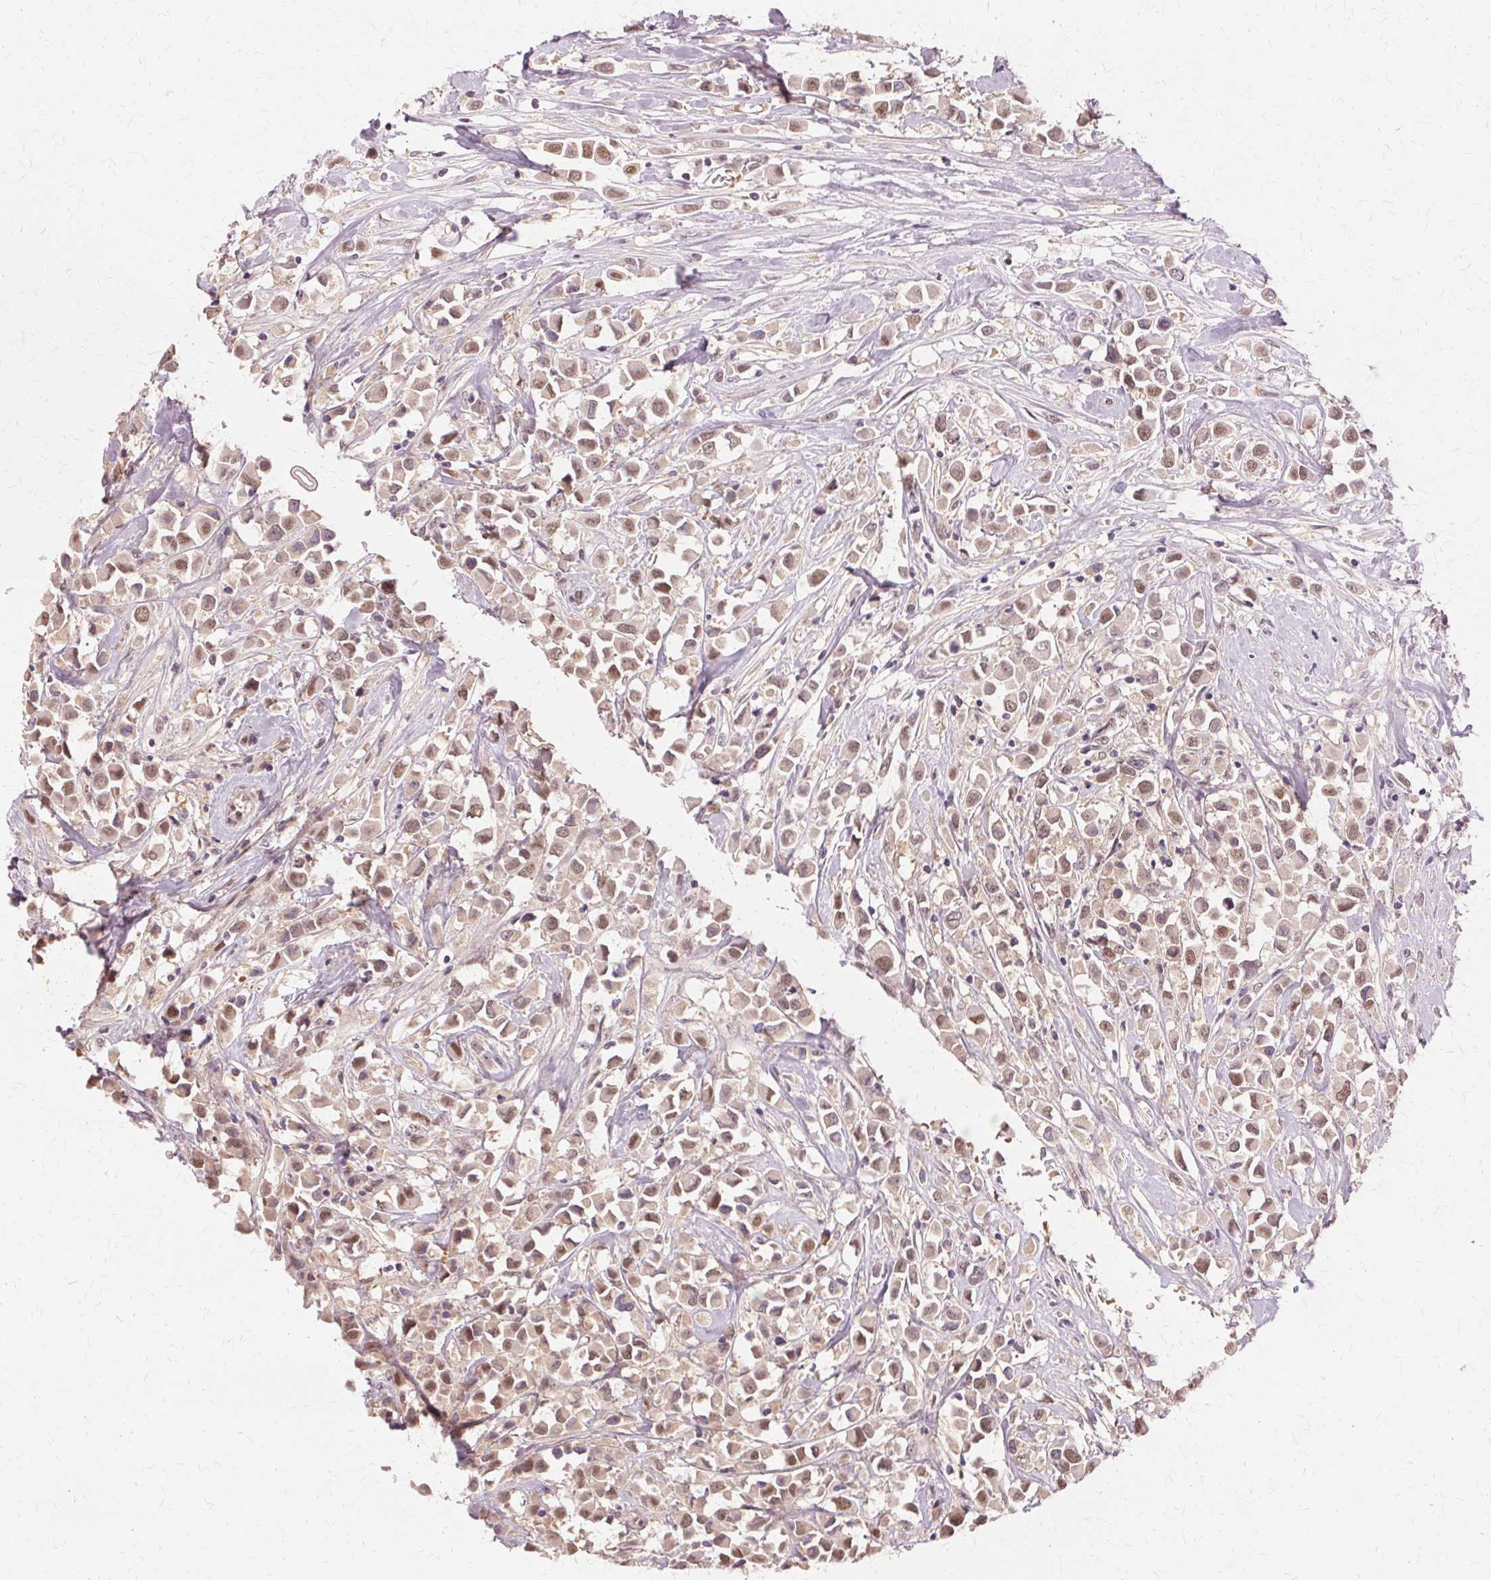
{"staining": {"intensity": "weak", "quantity": ">75%", "location": "cytoplasmic/membranous,nuclear"}, "tissue": "breast cancer", "cell_type": "Tumor cells", "image_type": "cancer", "snomed": [{"axis": "morphology", "description": "Duct carcinoma"}, {"axis": "topography", "description": "Breast"}], "caption": "An immunohistochemistry (IHC) photomicrograph of neoplastic tissue is shown. Protein staining in brown labels weak cytoplasmic/membranous and nuclear positivity in breast infiltrating ductal carcinoma within tumor cells.", "gene": "PRMT5", "patient": {"sex": "female", "age": 61}}